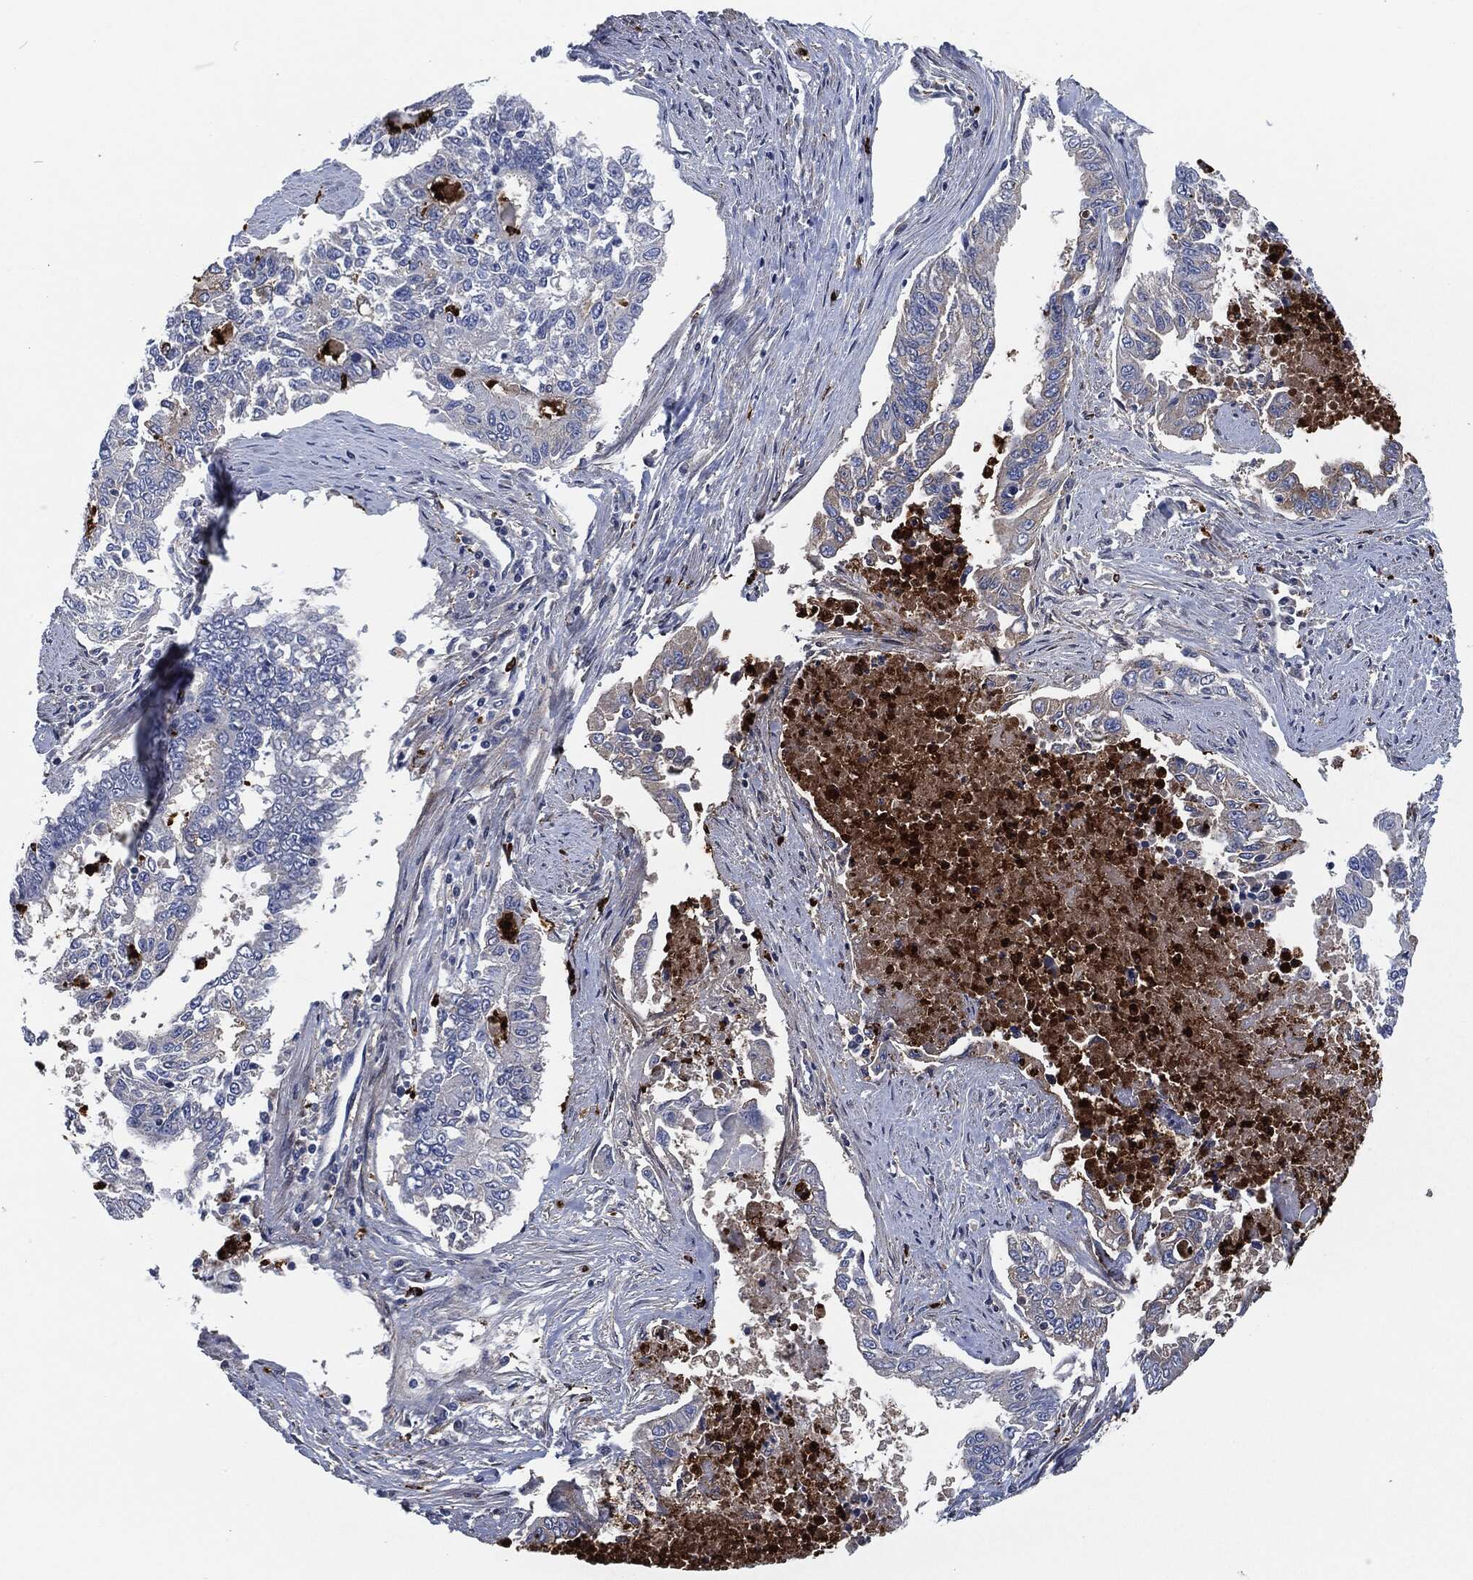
{"staining": {"intensity": "negative", "quantity": "none", "location": "none"}, "tissue": "endometrial cancer", "cell_type": "Tumor cells", "image_type": "cancer", "snomed": [{"axis": "morphology", "description": "Adenocarcinoma, NOS"}, {"axis": "topography", "description": "Uterus"}], "caption": "Immunohistochemical staining of adenocarcinoma (endometrial) demonstrates no significant expression in tumor cells.", "gene": "MPO", "patient": {"sex": "female", "age": 59}}